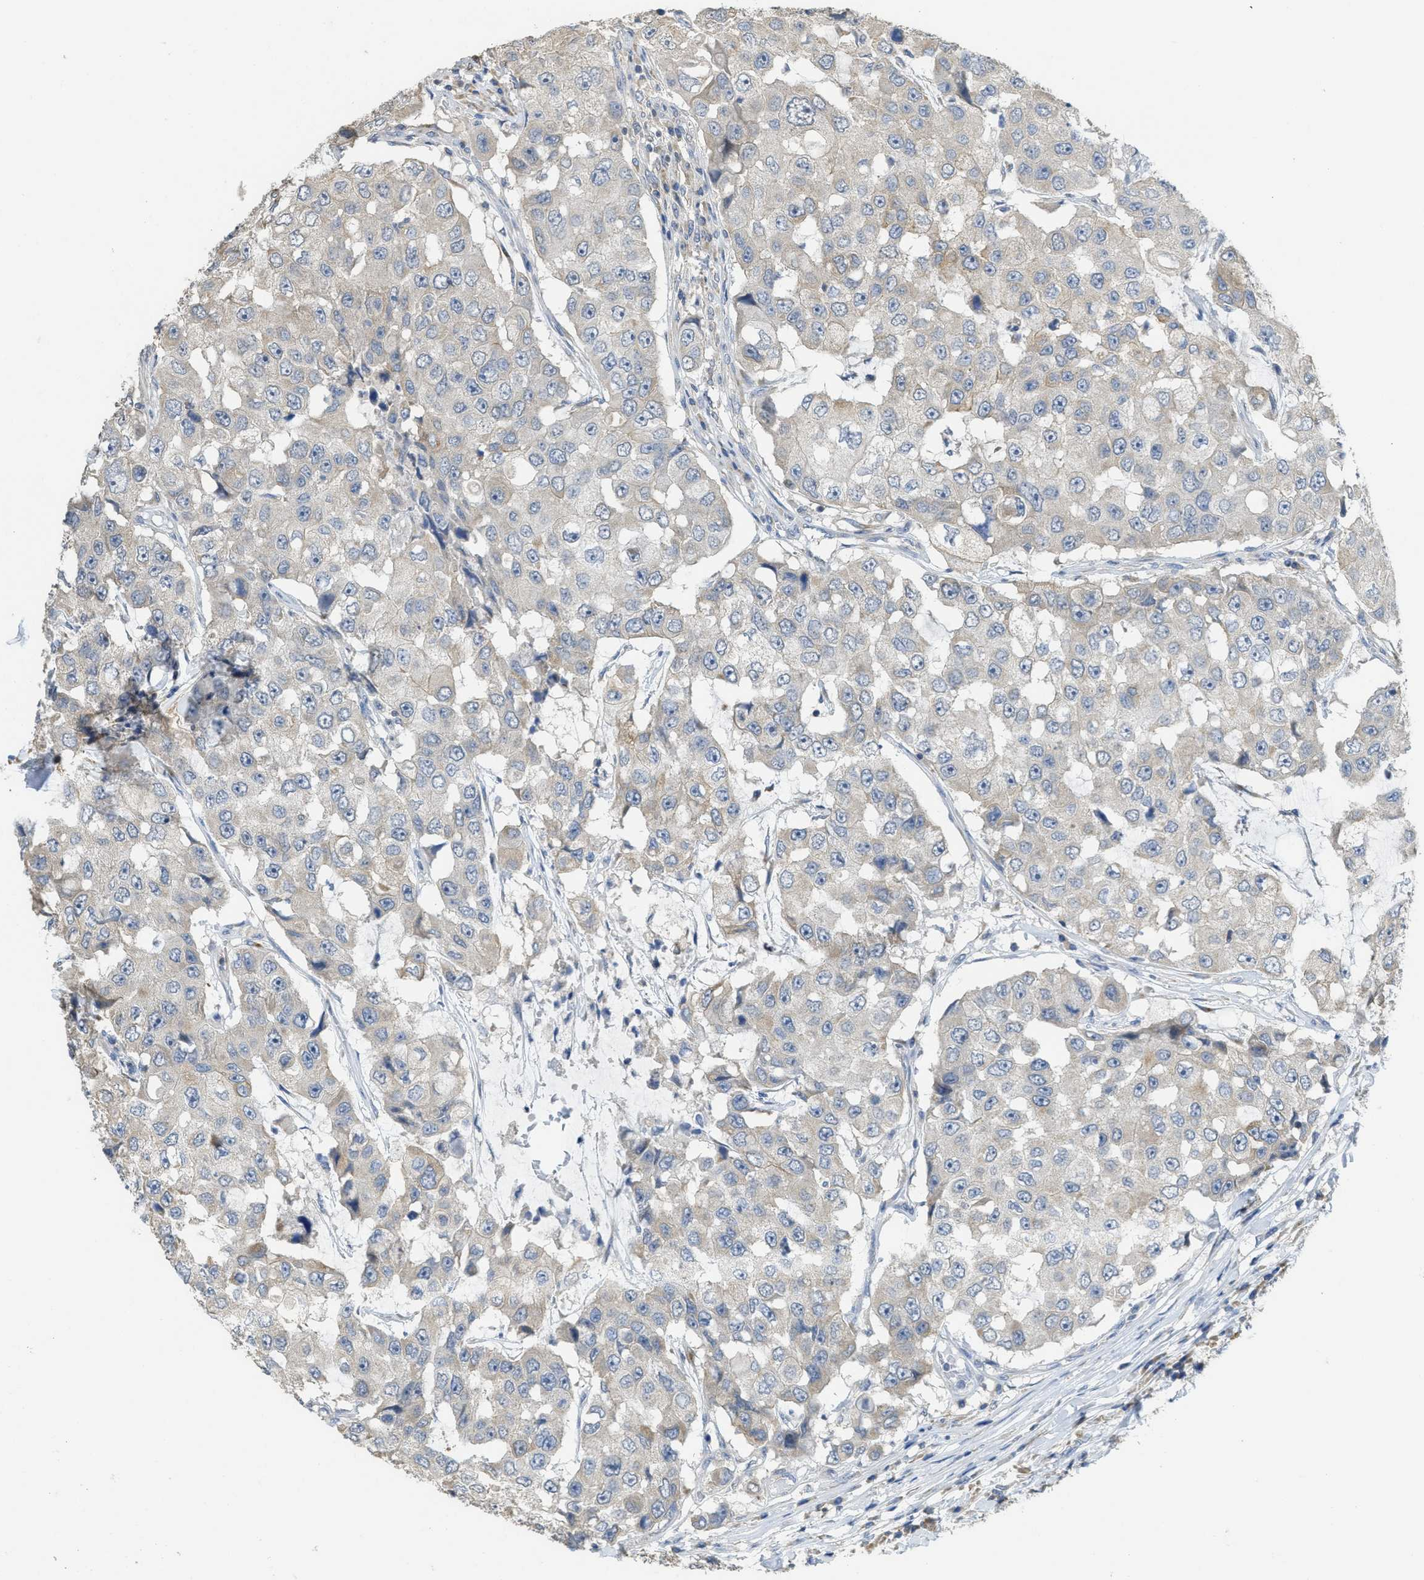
{"staining": {"intensity": "weak", "quantity": "<25%", "location": "cytoplasmic/membranous"}, "tissue": "breast cancer", "cell_type": "Tumor cells", "image_type": "cancer", "snomed": [{"axis": "morphology", "description": "Duct carcinoma"}, {"axis": "topography", "description": "Breast"}], "caption": "Tumor cells show no significant positivity in breast cancer (infiltrating ductal carcinoma).", "gene": "SFXN2", "patient": {"sex": "female", "age": 27}}